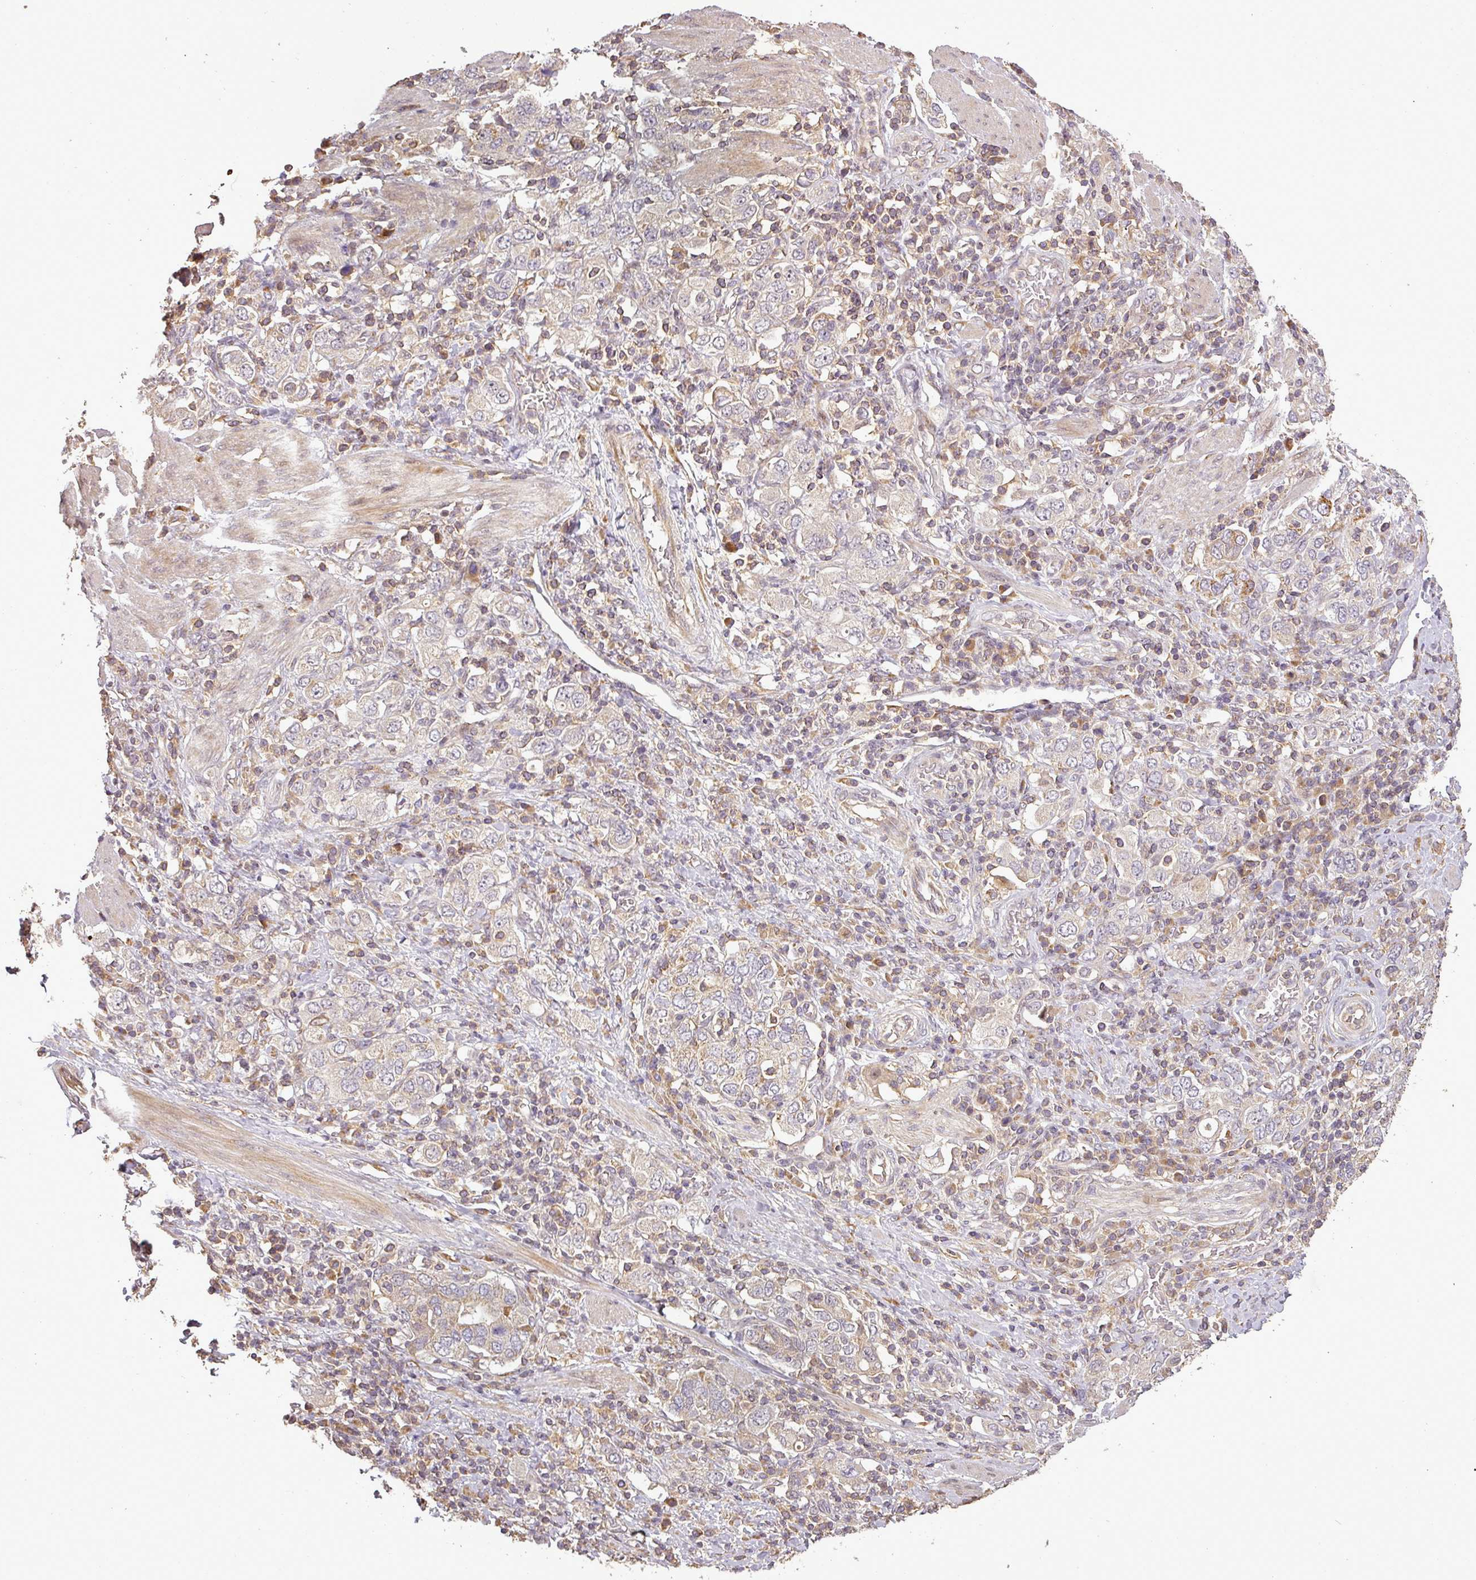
{"staining": {"intensity": "weak", "quantity": "<25%", "location": "cytoplasmic/membranous"}, "tissue": "stomach cancer", "cell_type": "Tumor cells", "image_type": "cancer", "snomed": [{"axis": "morphology", "description": "Adenocarcinoma, NOS"}, {"axis": "topography", "description": "Stomach, upper"}, {"axis": "topography", "description": "Stomach"}], "caption": "An image of adenocarcinoma (stomach) stained for a protein shows no brown staining in tumor cells. (DAB (3,3'-diaminobenzidine) IHC, high magnification).", "gene": "FAIM", "patient": {"sex": "male", "age": 62}}